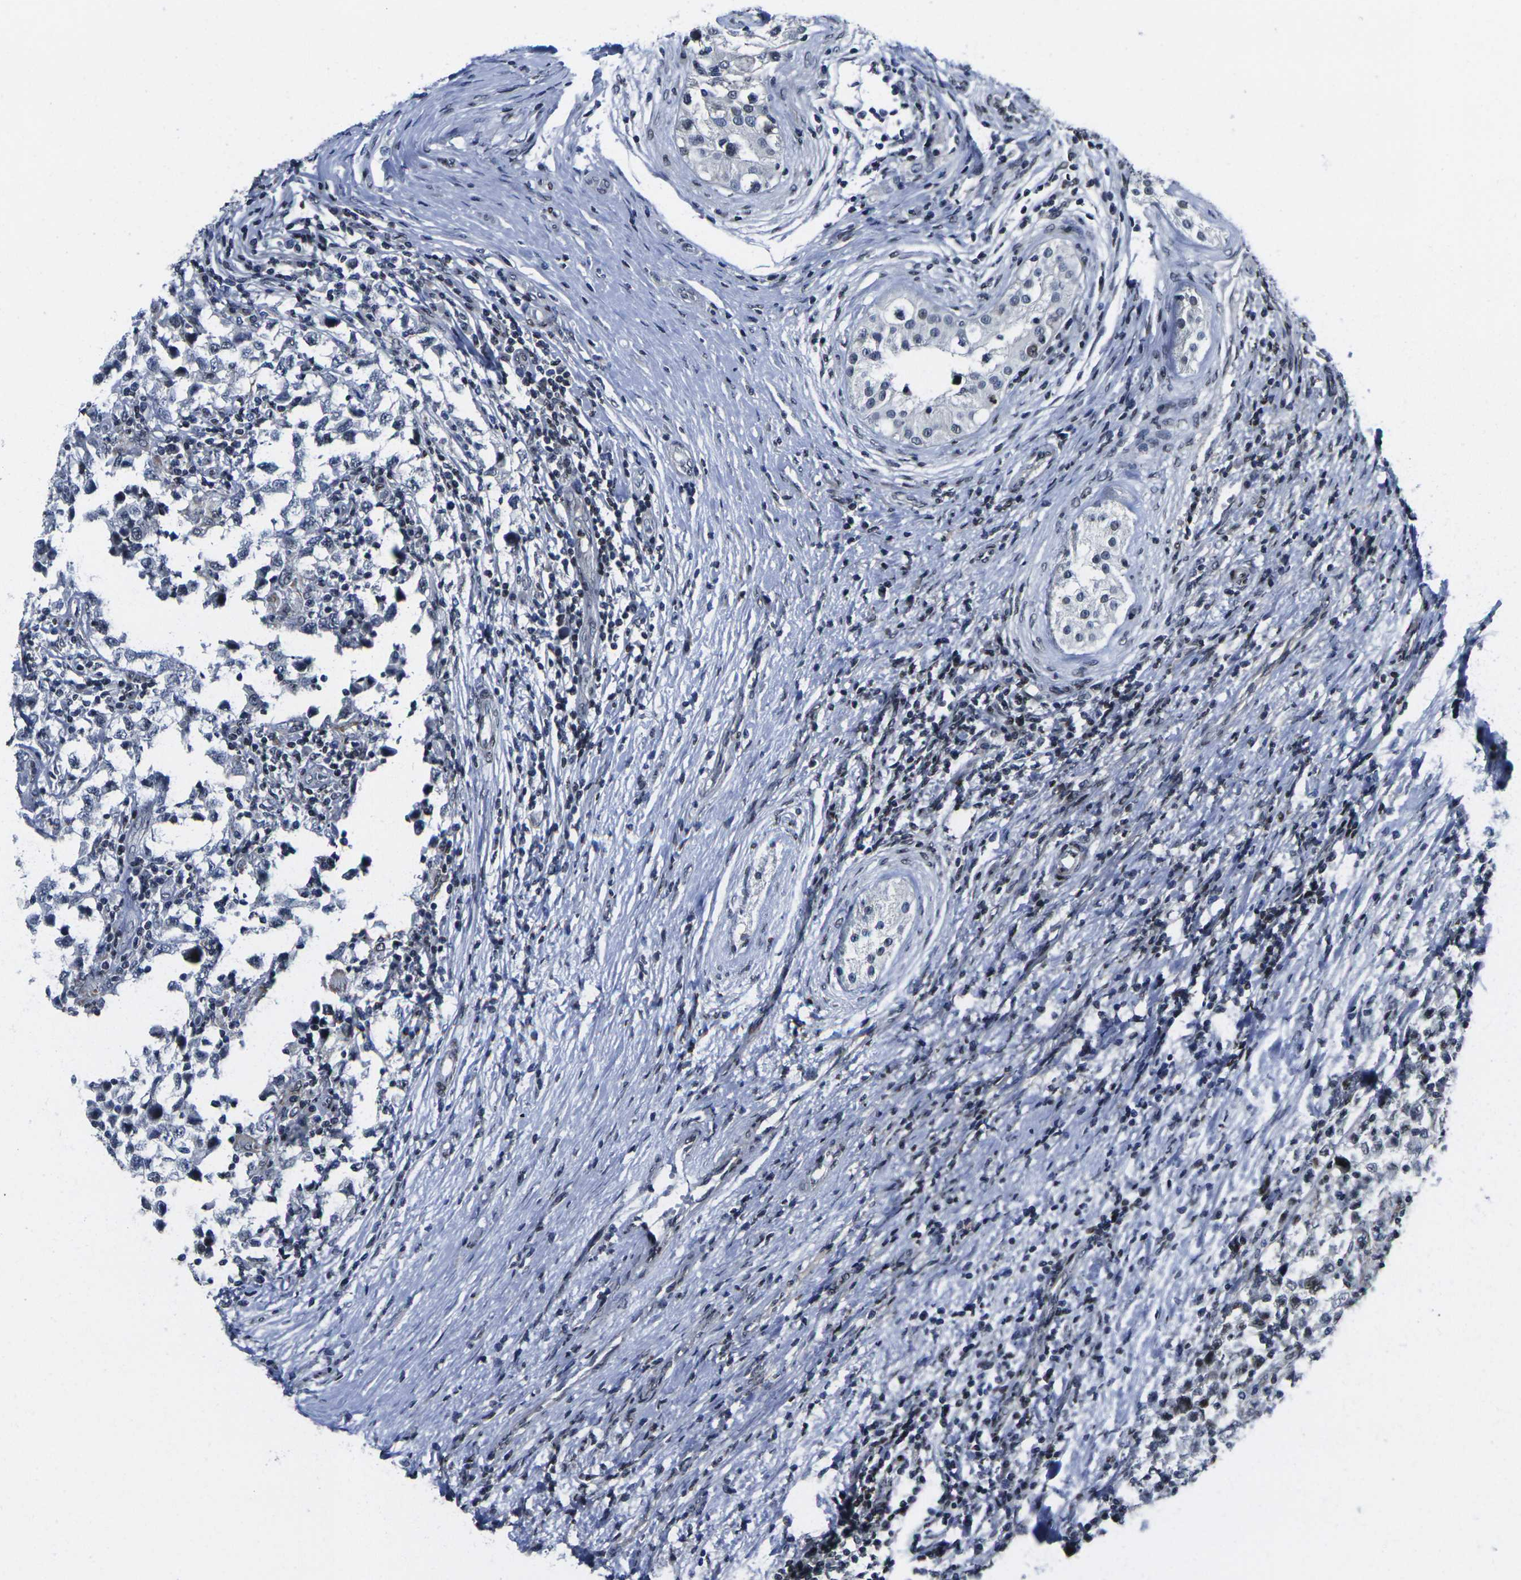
{"staining": {"intensity": "negative", "quantity": "none", "location": "none"}, "tissue": "testis cancer", "cell_type": "Tumor cells", "image_type": "cancer", "snomed": [{"axis": "morphology", "description": "Carcinoma, Embryonal, NOS"}, {"axis": "topography", "description": "Testis"}], "caption": "A micrograph of human testis cancer is negative for staining in tumor cells.", "gene": "H1-10", "patient": {"sex": "male", "age": 21}}